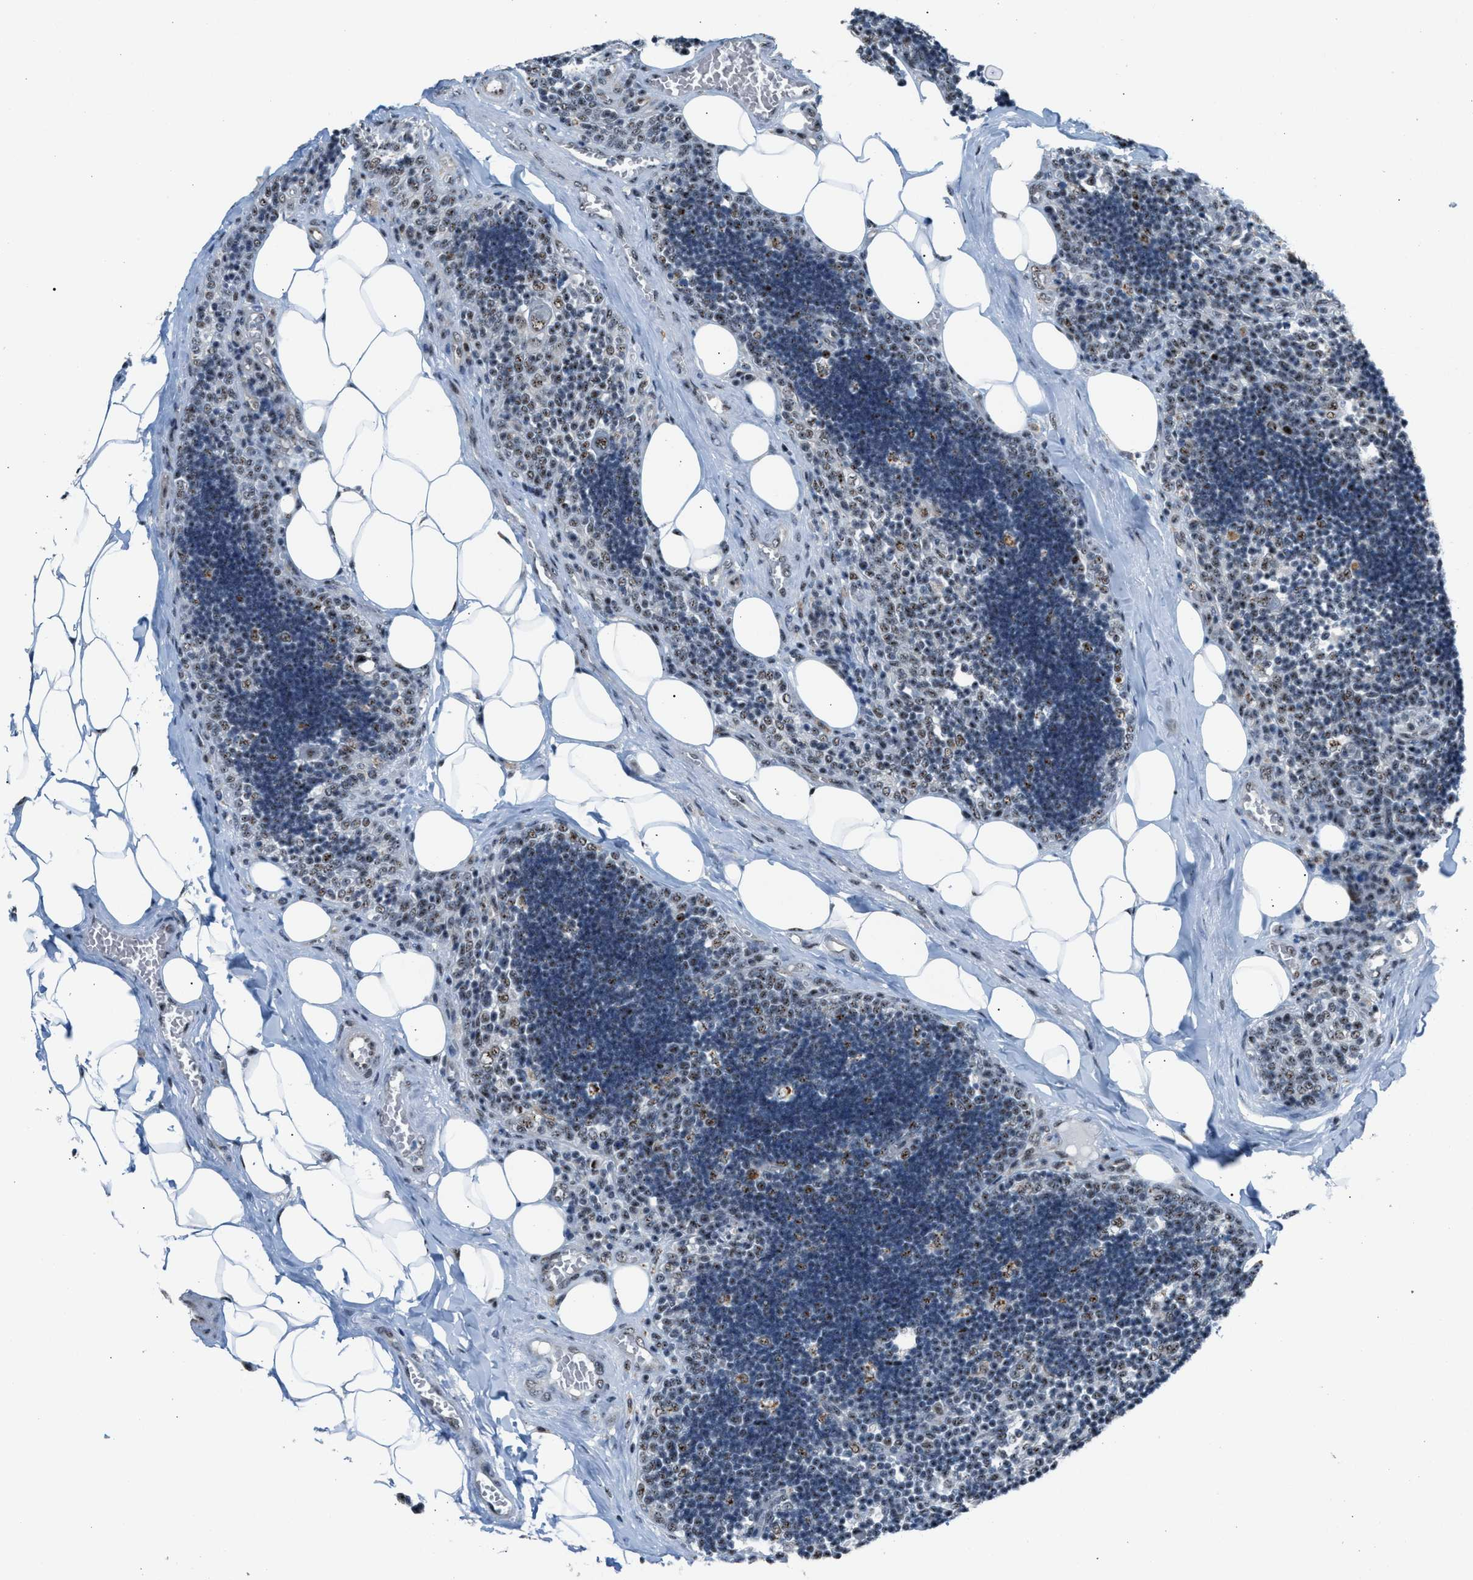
{"staining": {"intensity": "weak", "quantity": "<25%", "location": "nuclear"}, "tissue": "lymph node", "cell_type": "Germinal center cells", "image_type": "normal", "snomed": [{"axis": "morphology", "description": "Normal tissue, NOS"}, {"axis": "topography", "description": "Lymph node"}], "caption": "Immunohistochemistry (IHC) of benign lymph node displays no expression in germinal center cells. (Stains: DAB immunohistochemistry with hematoxylin counter stain, Microscopy: brightfield microscopy at high magnification).", "gene": "CENPP", "patient": {"sex": "male", "age": 33}}